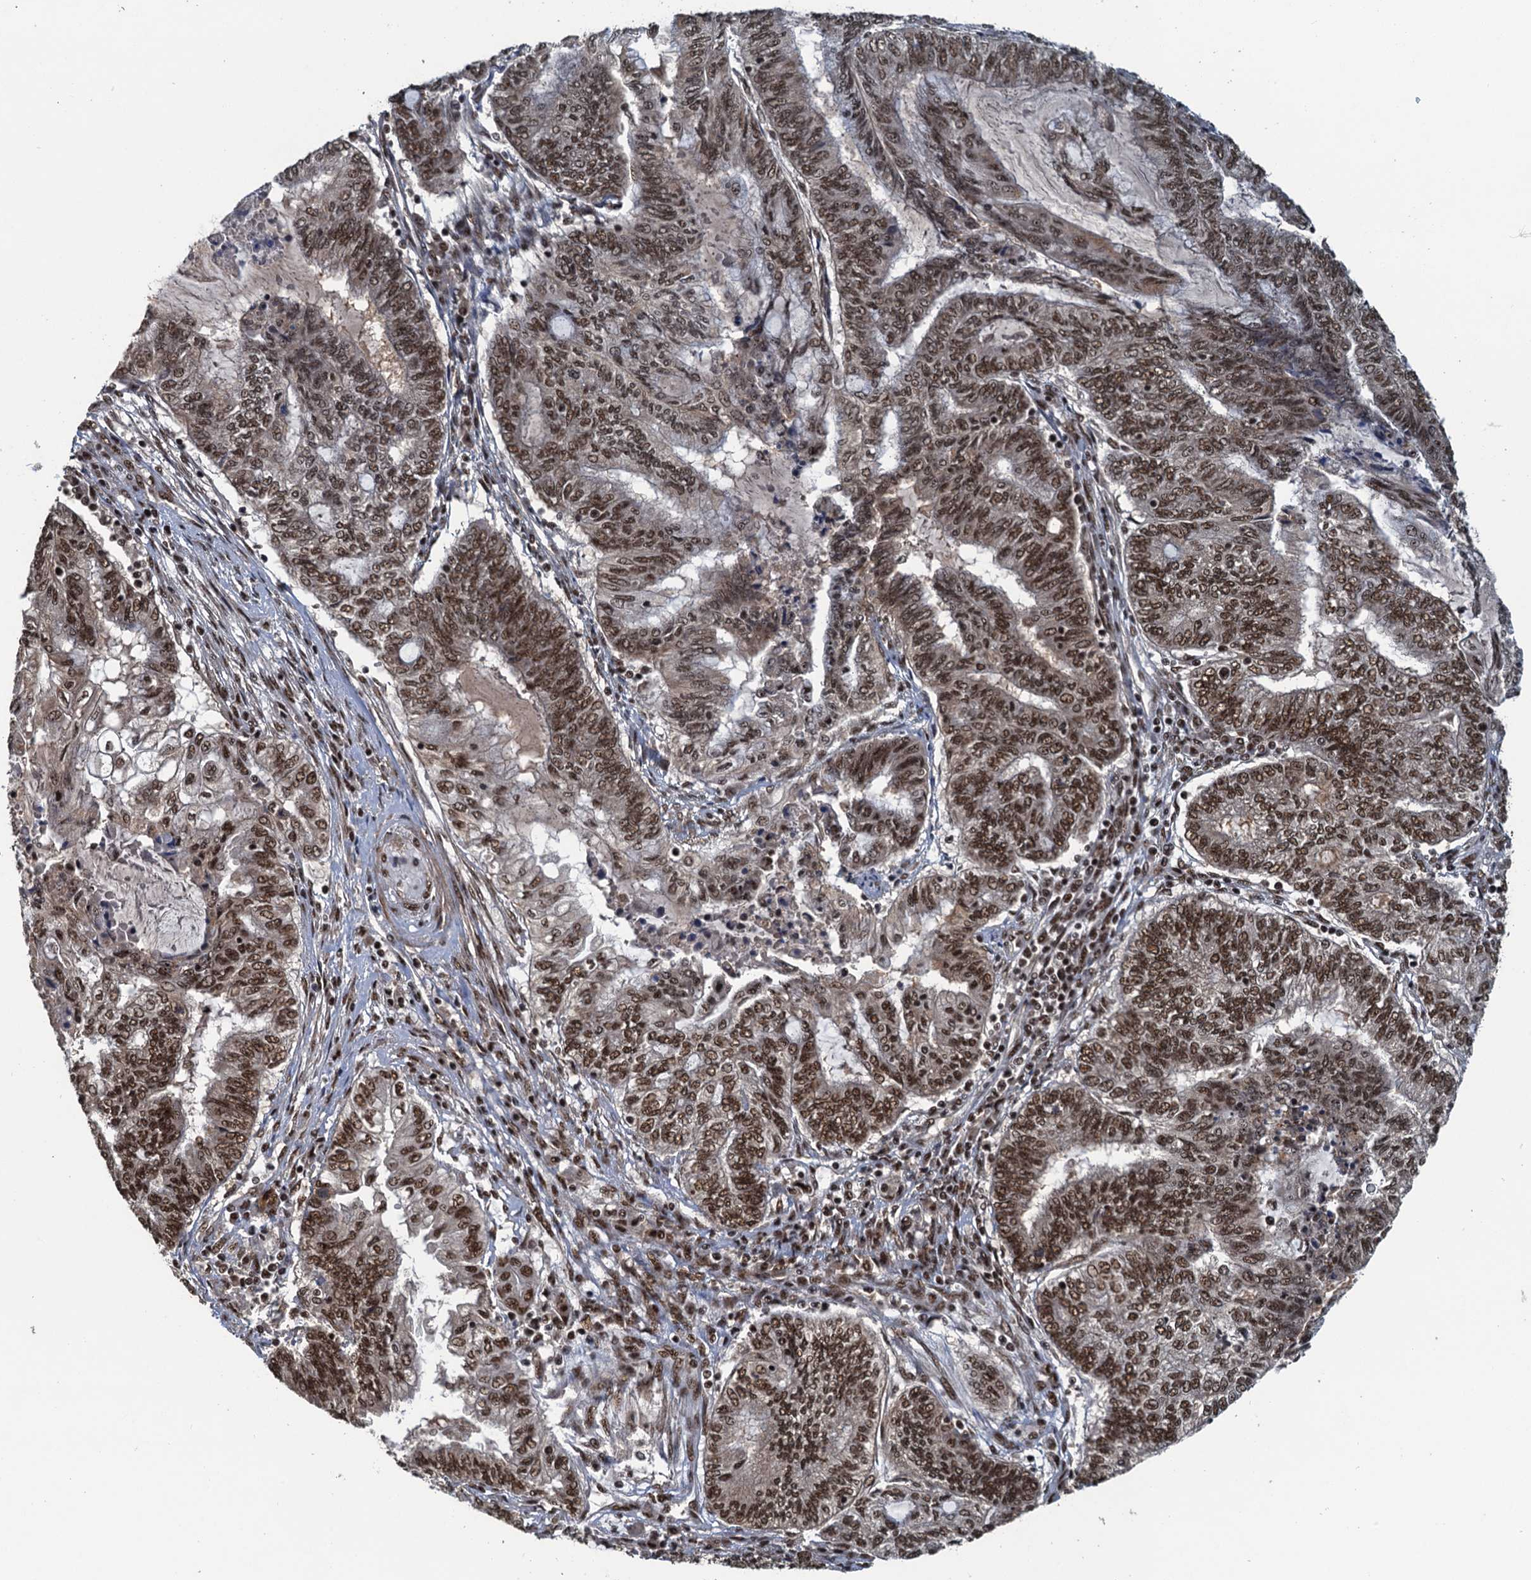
{"staining": {"intensity": "moderate", "quantity": ">75%", "location": "nuclear"}, "tissue": "endometrial cancer", "cell_type": "Tumor cells", "image_type": "cancer", "snomed": [{"axis": "morphology", "description": "Adenocarcinoma, NOS"}, {"axis": "topography", "description": "Uterus"}, {"axis": "topography", "description": "Endometrium"}], "caption": "Endometrial cancer stained with a brown dye demonstrates moderate nuclear positive expression in approximately >75% of tumor cells.", "gene": "ZC3H18", "patient": {"sex": "female", "age": 70}}